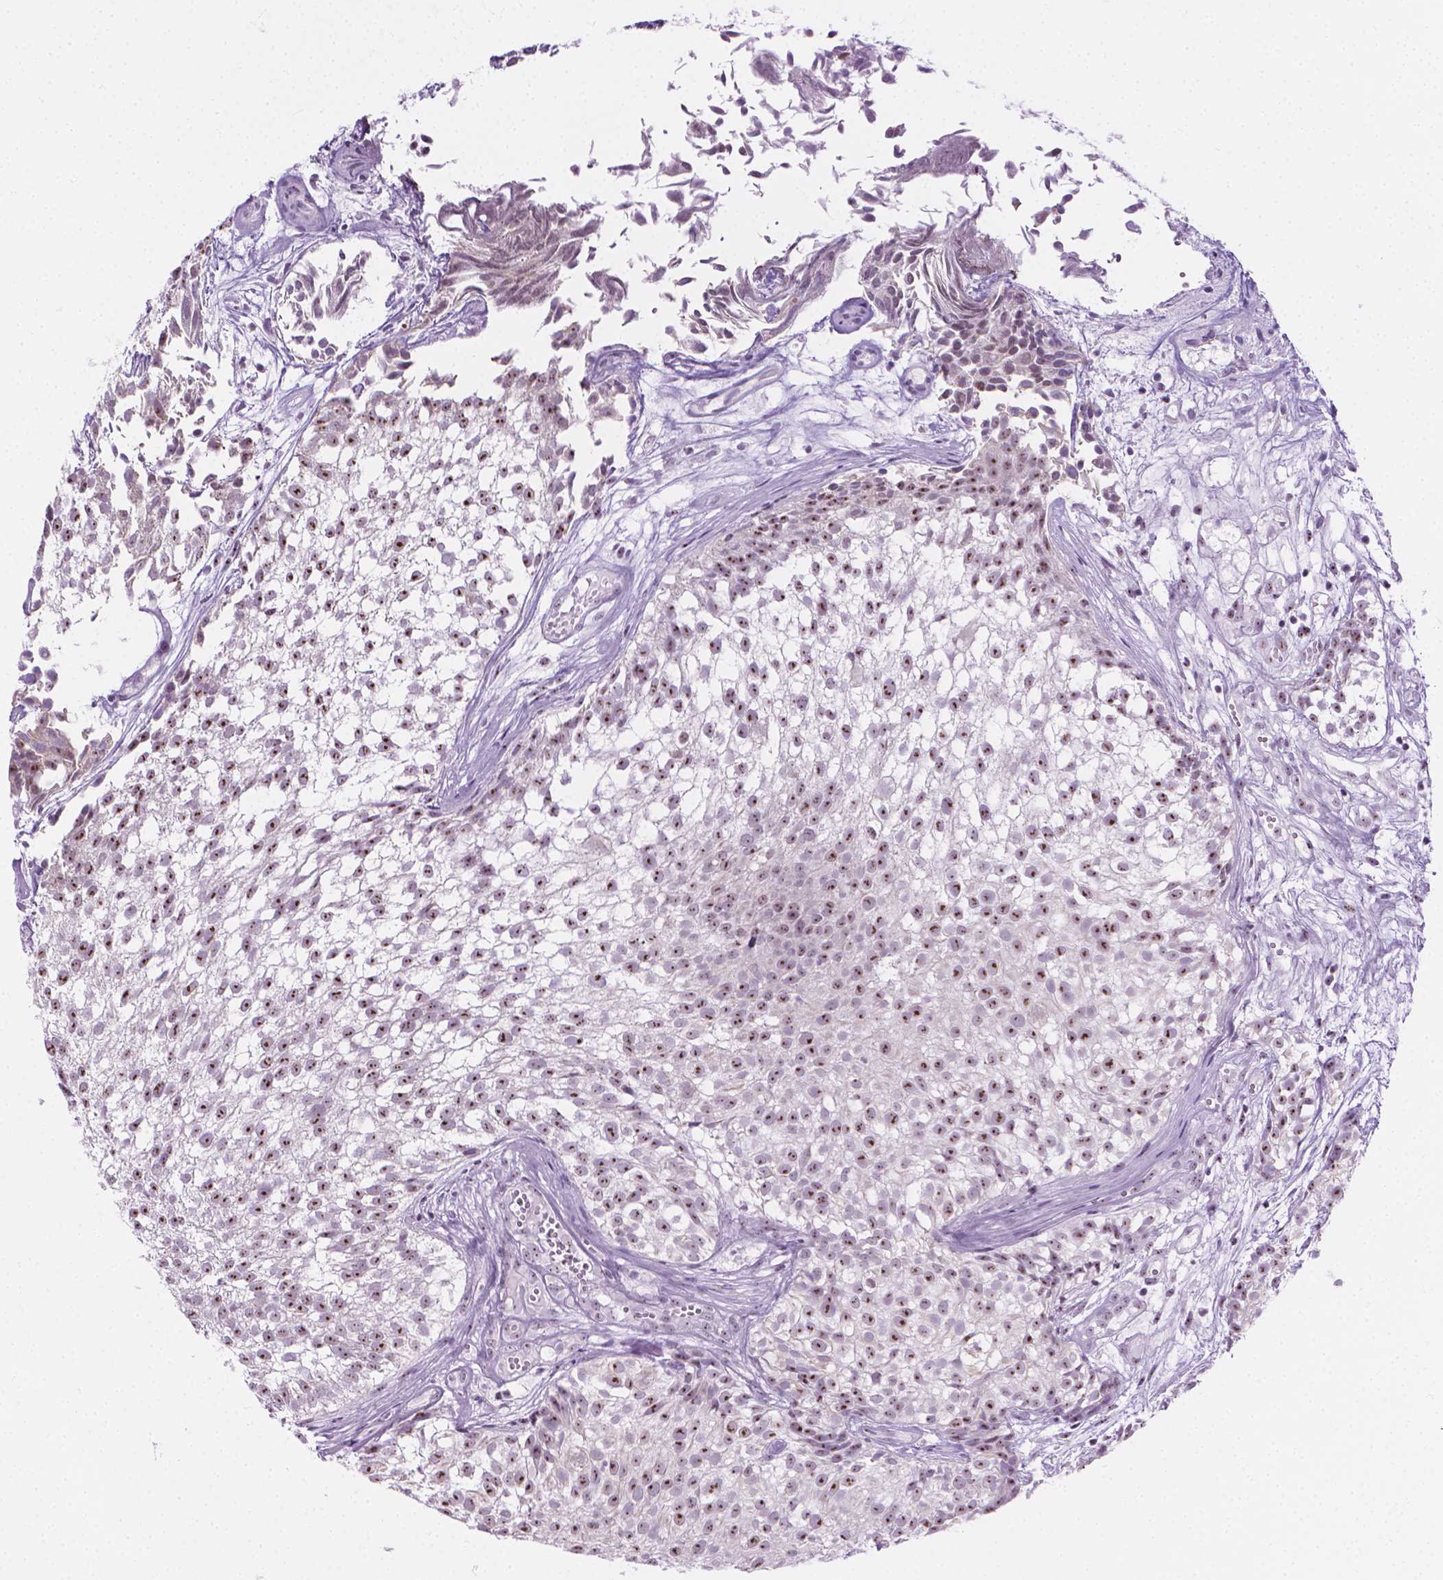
{"staining": {"intensity": "moderate", "quantity": ">75%", "location": "nuclear"}, "tissue": "urothelial cancer", "cell_type": "Tumor cells", "image_type": "cancer", "snomed": [{"axis": "morphology", "description": "Urothelial carcinoma, Low grade"}, {"axis": "topography", "description": "Urinary bladder"}], "caption": "This is an image of immunohistochemistry (IHC) staining of urothelial cancer, which shows moderate expression in the nuclear of tumor cells.", "gene": "NOL7", "patient": {"sex": "male", "age": 70}}